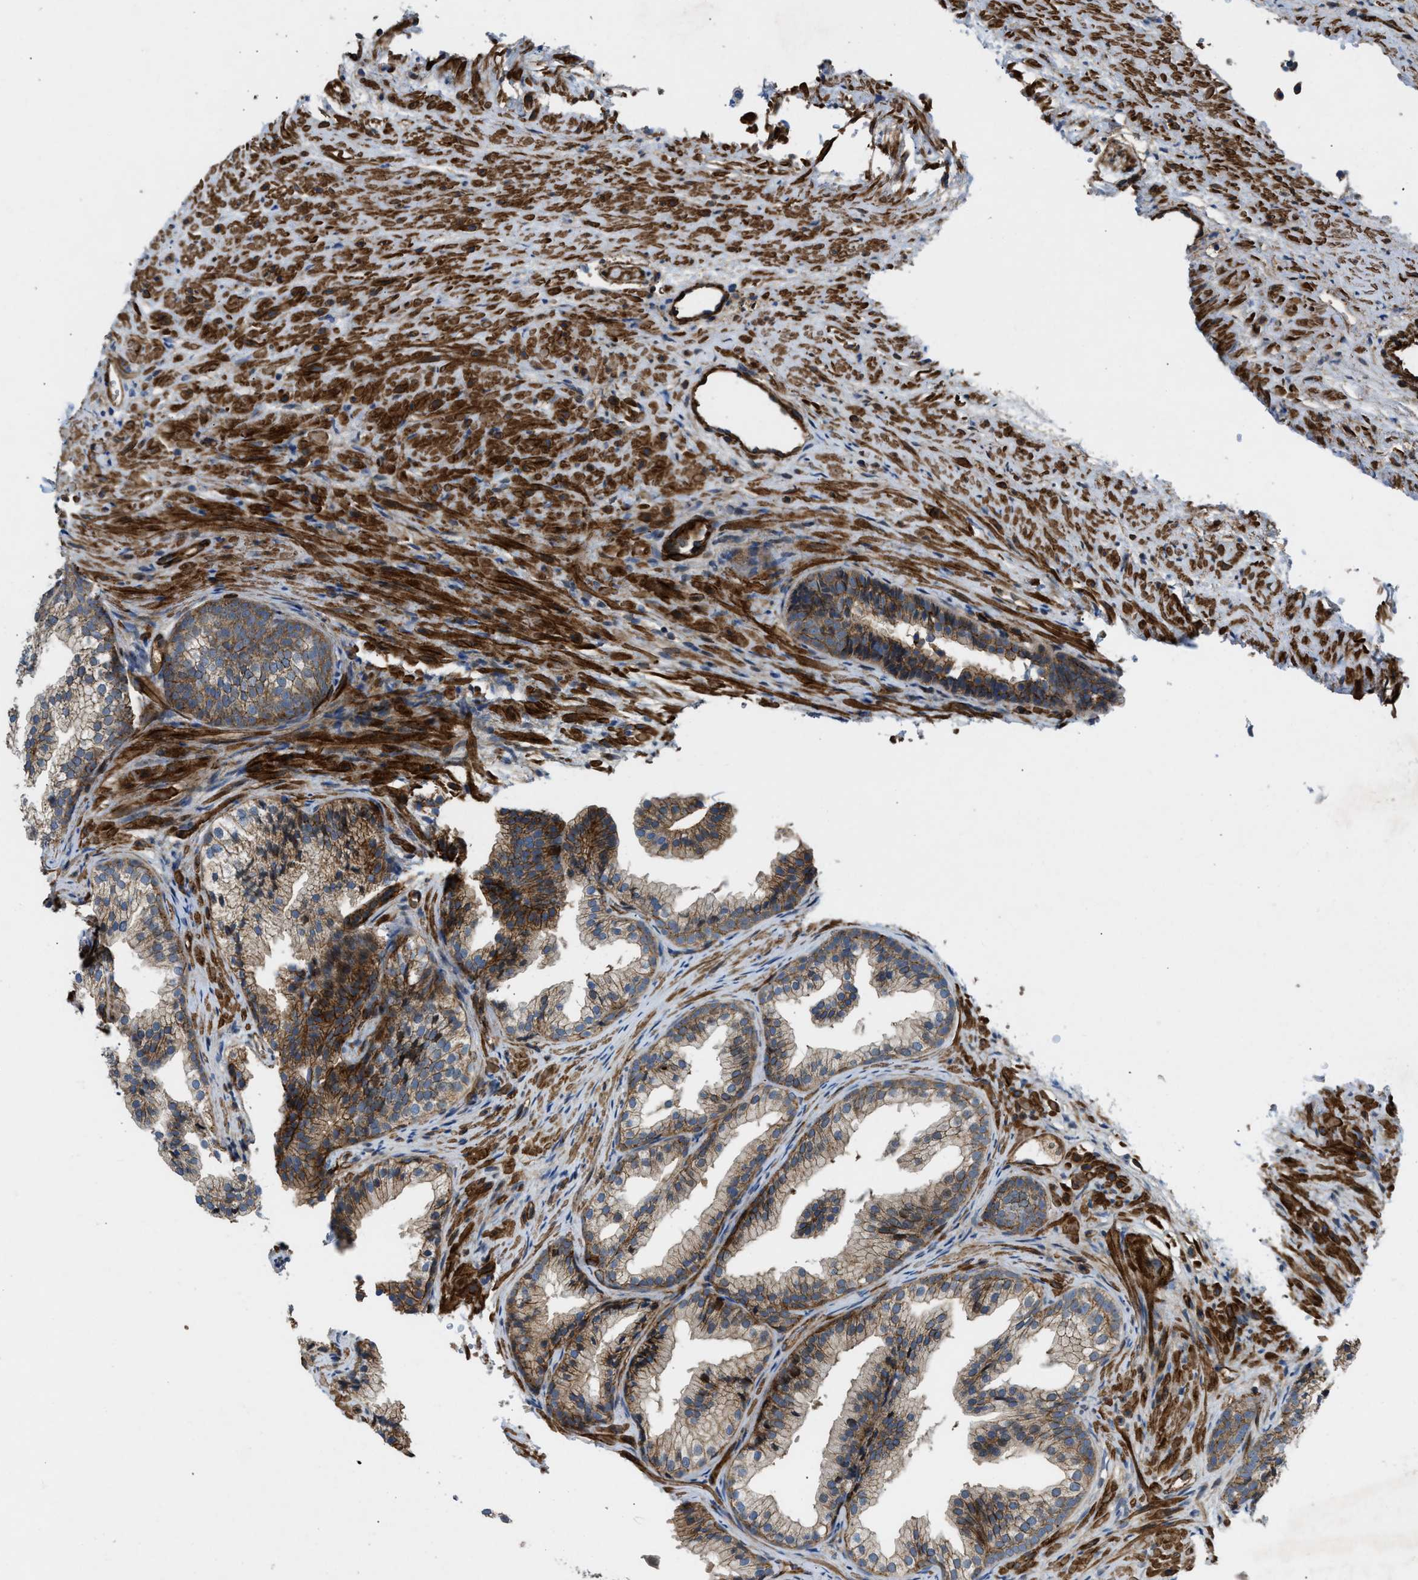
{"staining": {"intensity": "moderate", "quantity": ">75%", "location": "cytoplasmic/membranous"}, "tissue": "prostate", "cell_type": "Glandular cells", "image_type": "normal", "snomed": [{"axis": "morphology", "description": "Normal tissue, NOS"}, {"axis": "topography", "description": "Prostate"}], "caption": "Normal prostate demonstrates moderate cytoplasmic/membranous positivity in approximately >75% of glandular cells, visualized by immunohistochemistry.", "gene": "NYNRIN", "patient": {"sex": "male", "age": 76}}